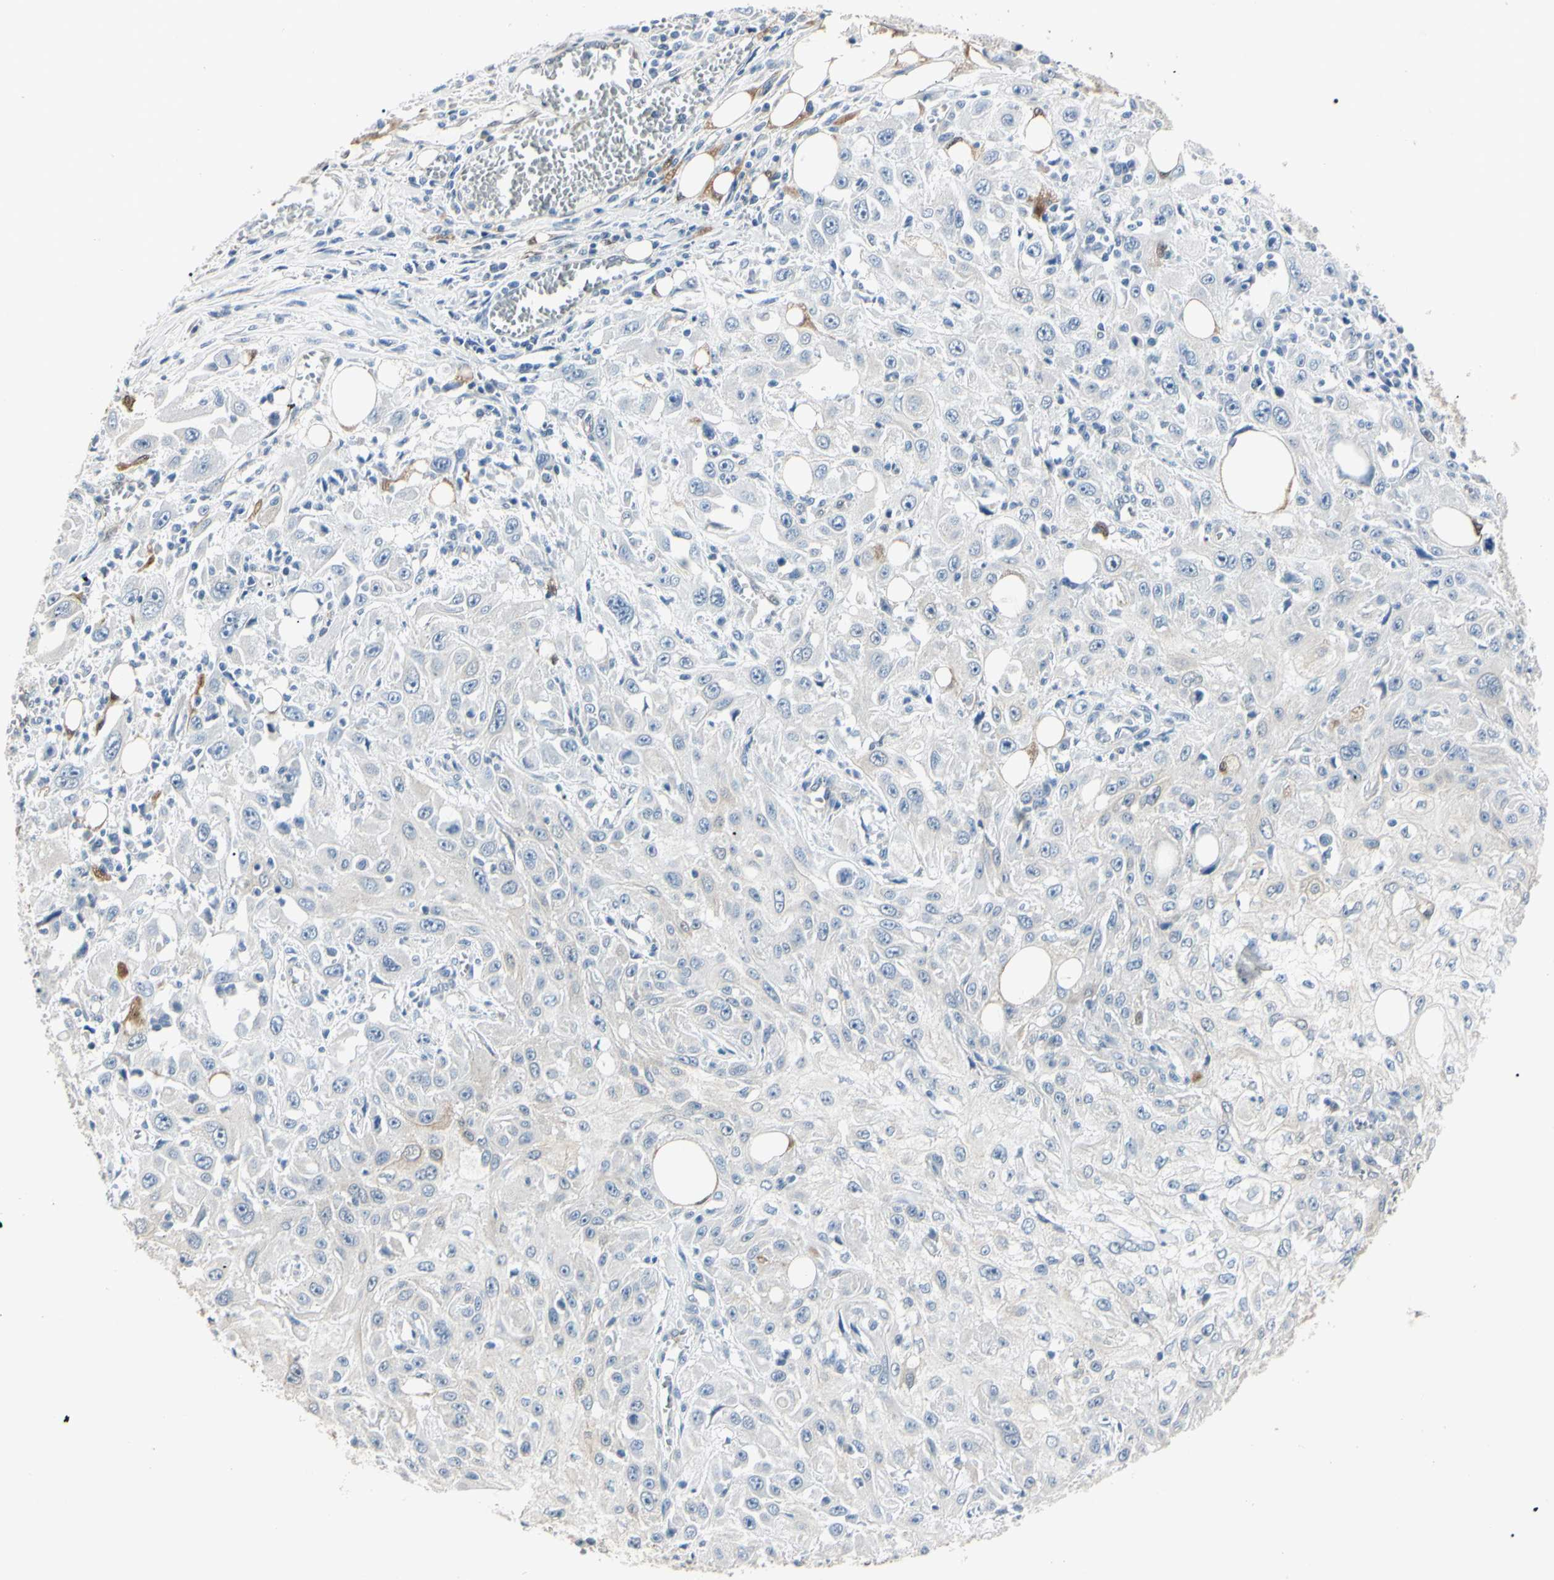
{"staining": {"intensity": "moderate", "quantity": "<25%", "location": "cytoplasmic/membranous"}, "tissue": "skin cancer", "cell_type": "Tumor cells", "image_type": "cancer", "snomed": [{"axis": "morphology", "description": "Squamous cell carcinoma, NOS"}, {"axis": "topography", "description": "Skin"}], "caption": "A histopathology image of squamous cell carcinoma (skin) stained for a protein exhibits moderate cytoplasmic/membranous brown staining in tumor cells.", "gene": "AKR1C3", "patient": {"sex": "male", "age": 75}}